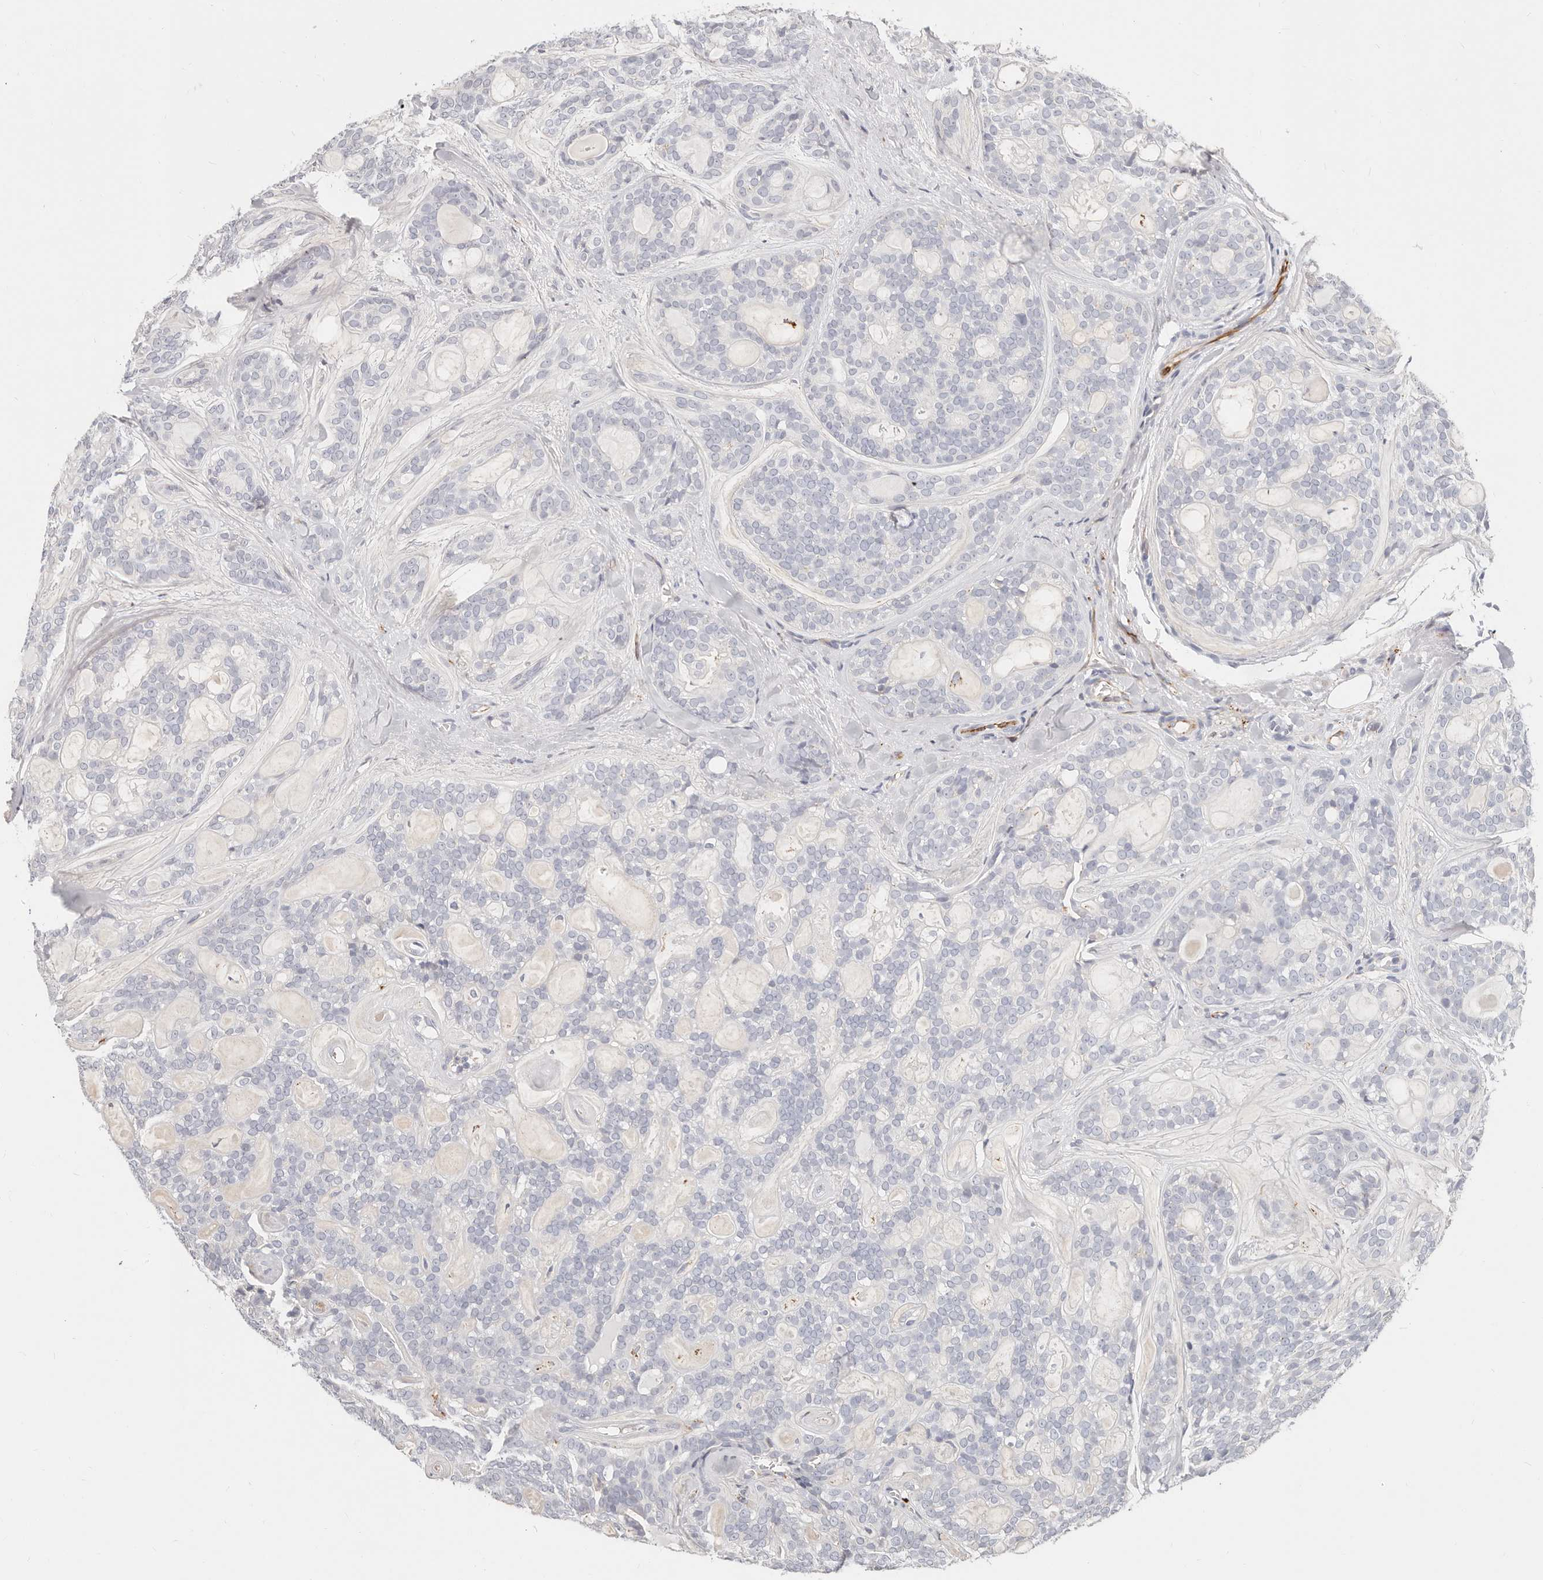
{"staining": {"intensity": "negative", "quantity": "none", "location": "none"}, "tissue": "head and neck cancer", "cell_type": "Tumor cells", "image_type": "cancer", "snomed": [{"axis": "morphology", "description": "Adenocarcinoma, NOS"}, {"axis": "topography", "description": "Head-Neck"}], "caption": "Immunohistochemistry histopathology image of neoplastic tissue: head and neck cancer stained with DAB reveals no significant protein positivity in tumor cells.", "gene": "ZRANB1", "patient": {"sex": "male", "age": 66}}